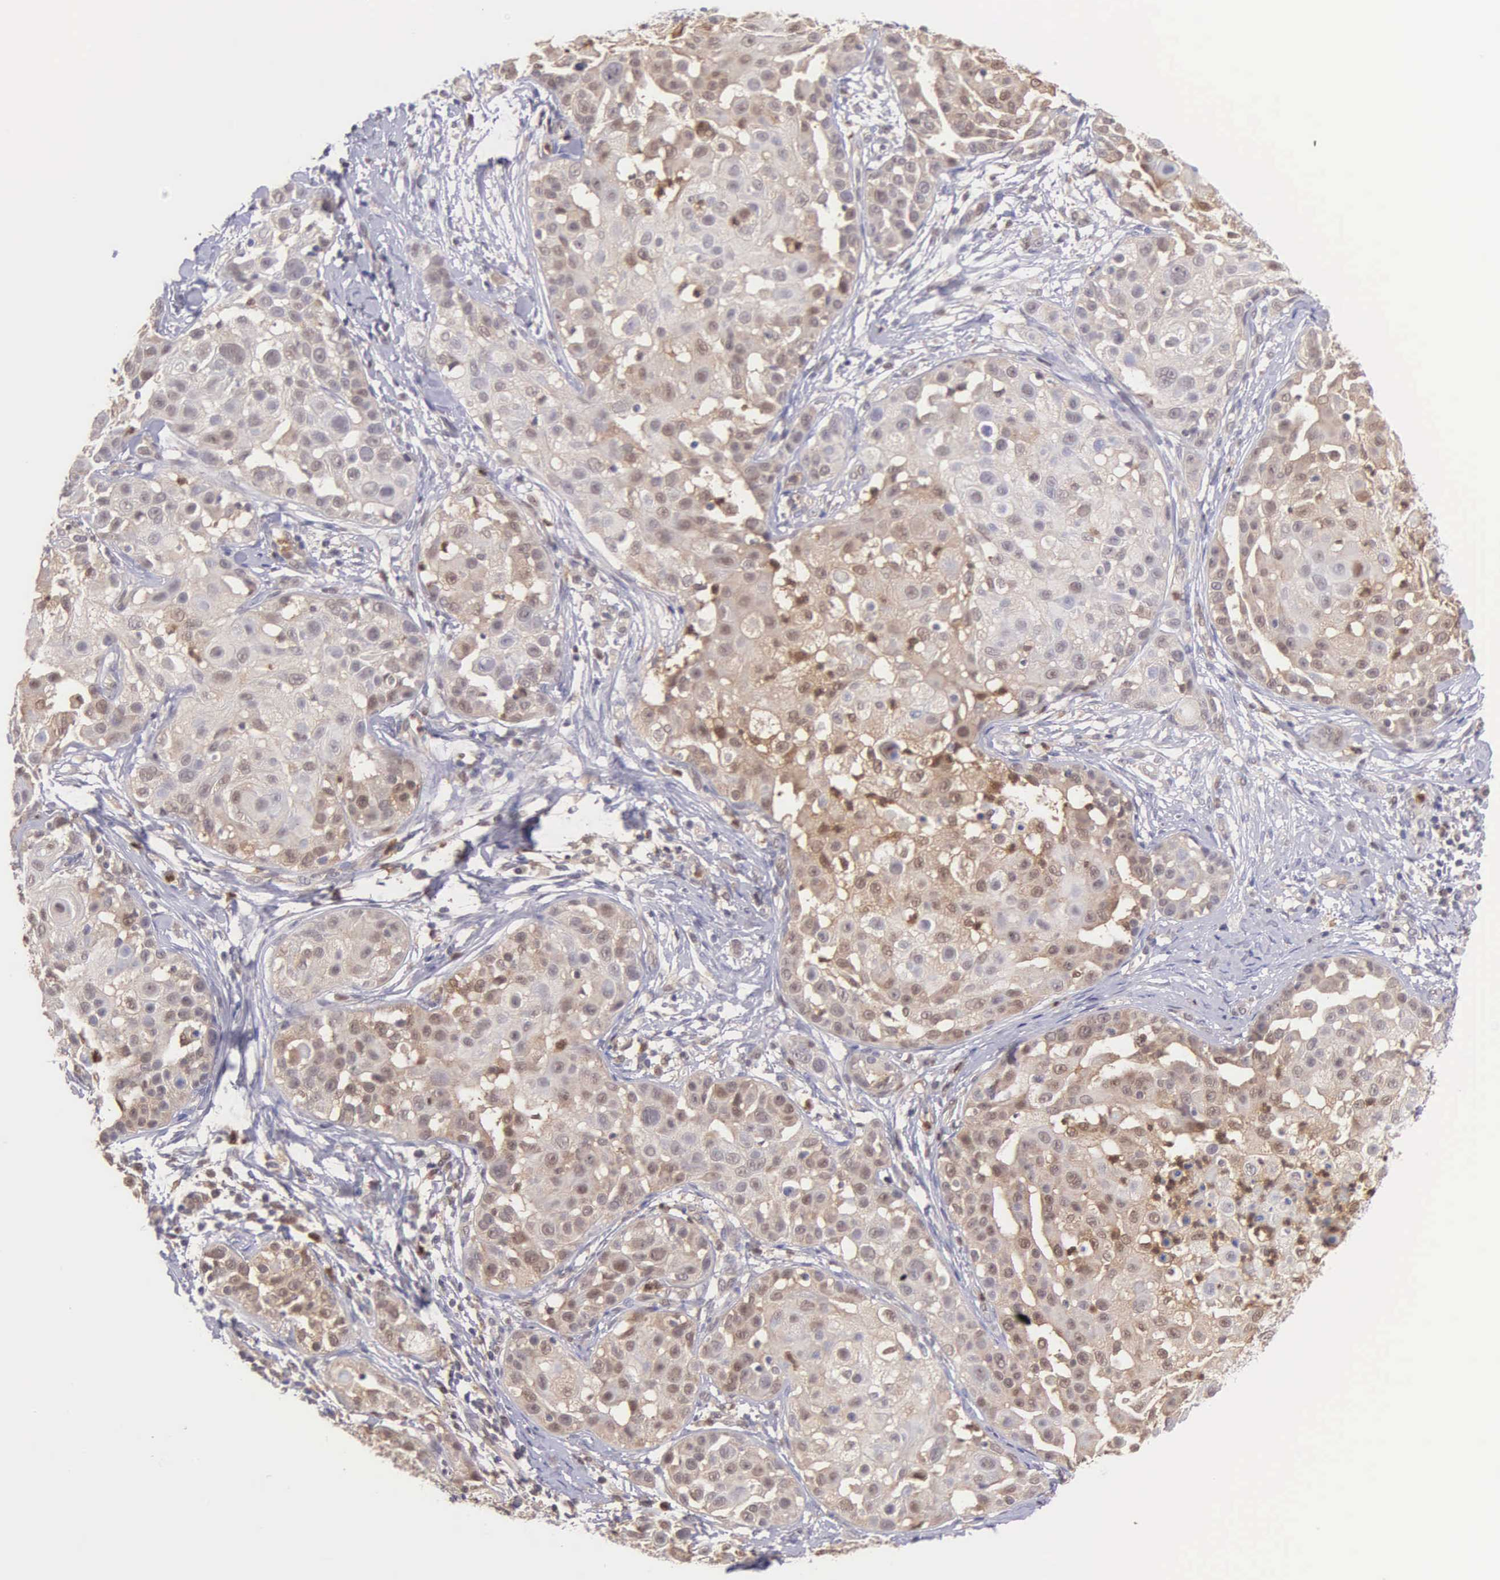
{"staining": {"intensity": "moderate", "quantity": "25%-75%", "location": "cytoplasmic/membranous"}, "tissue": "skin cancer", "cell_type": "Tumor cells", "image_type": "cancer", "snomed": [{"axis": "morphology", "description": "Squamous cell carcinoma, NOS"}, {"axis": "topography", "description": "Skin"}], "caption": "There is medium levels of moderate cytoplasmic/membranous positivity in tumor cells of skin squamous cell carcinoma, as demonstrated by immunohistochemical staining (brown color).", "gene": "BID", "patient": {"sex": "female", "age": 57}}